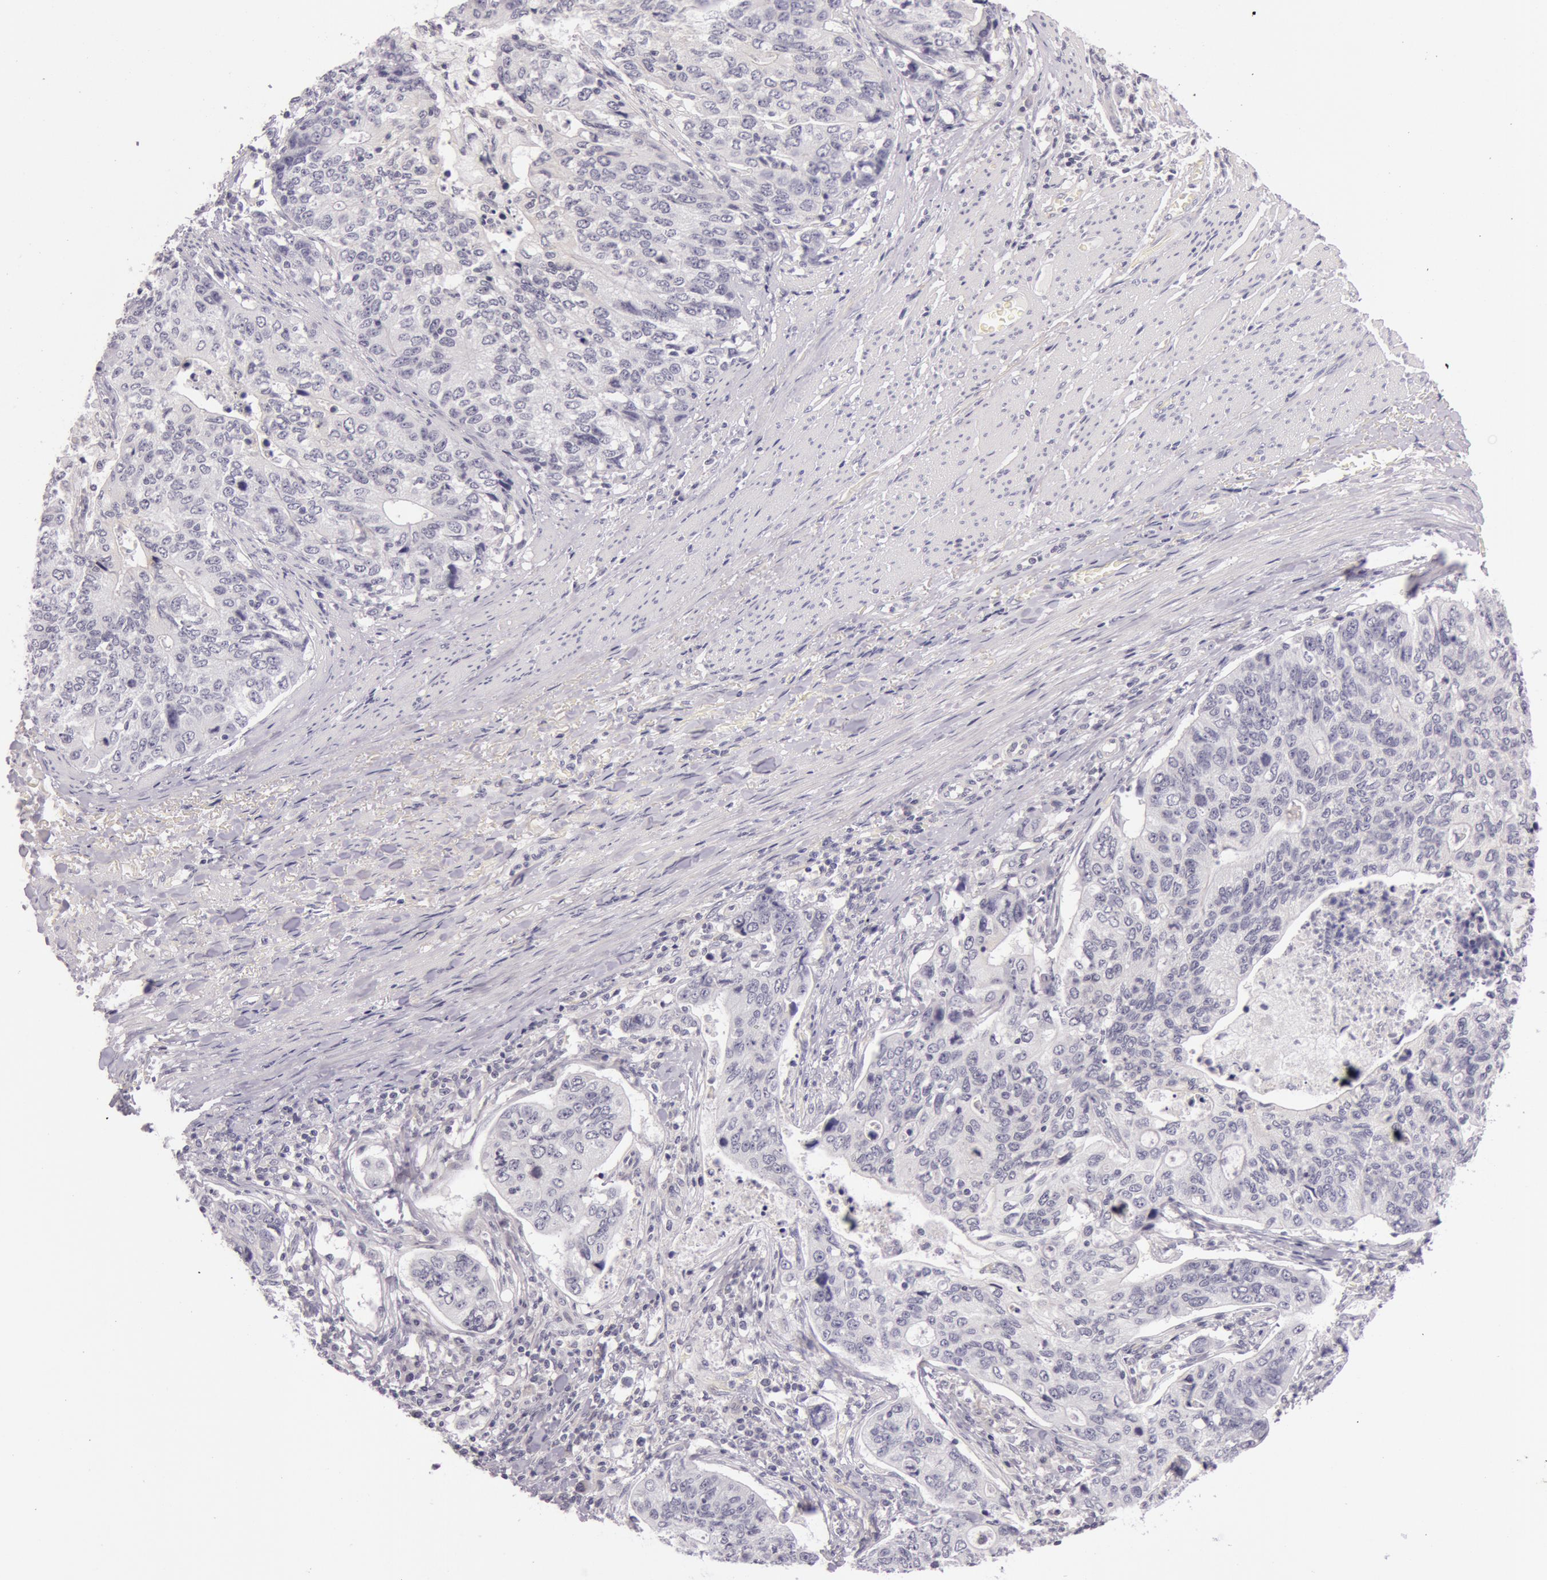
{"staining": {"intensity": "negative", "quantity": "none", "location": "none"}, "tissue": "stomach cancer", "cell_type": "Tumor cells", "image_type": "cancer", "snomed": [{"axis": "morphology", "description": "Adenocarcinoma, NOS"}, {"axis": "topography", "description": "Esophagus"}, {"axis": "topography", "description": "Stomach"}], "caption": "This is an IHC histopathology image of human stomach adenocarcinoma. There is no staining in tumor cells.", "gene": "RBMY1F", "patient": {"sex": "male", "age": 74}}